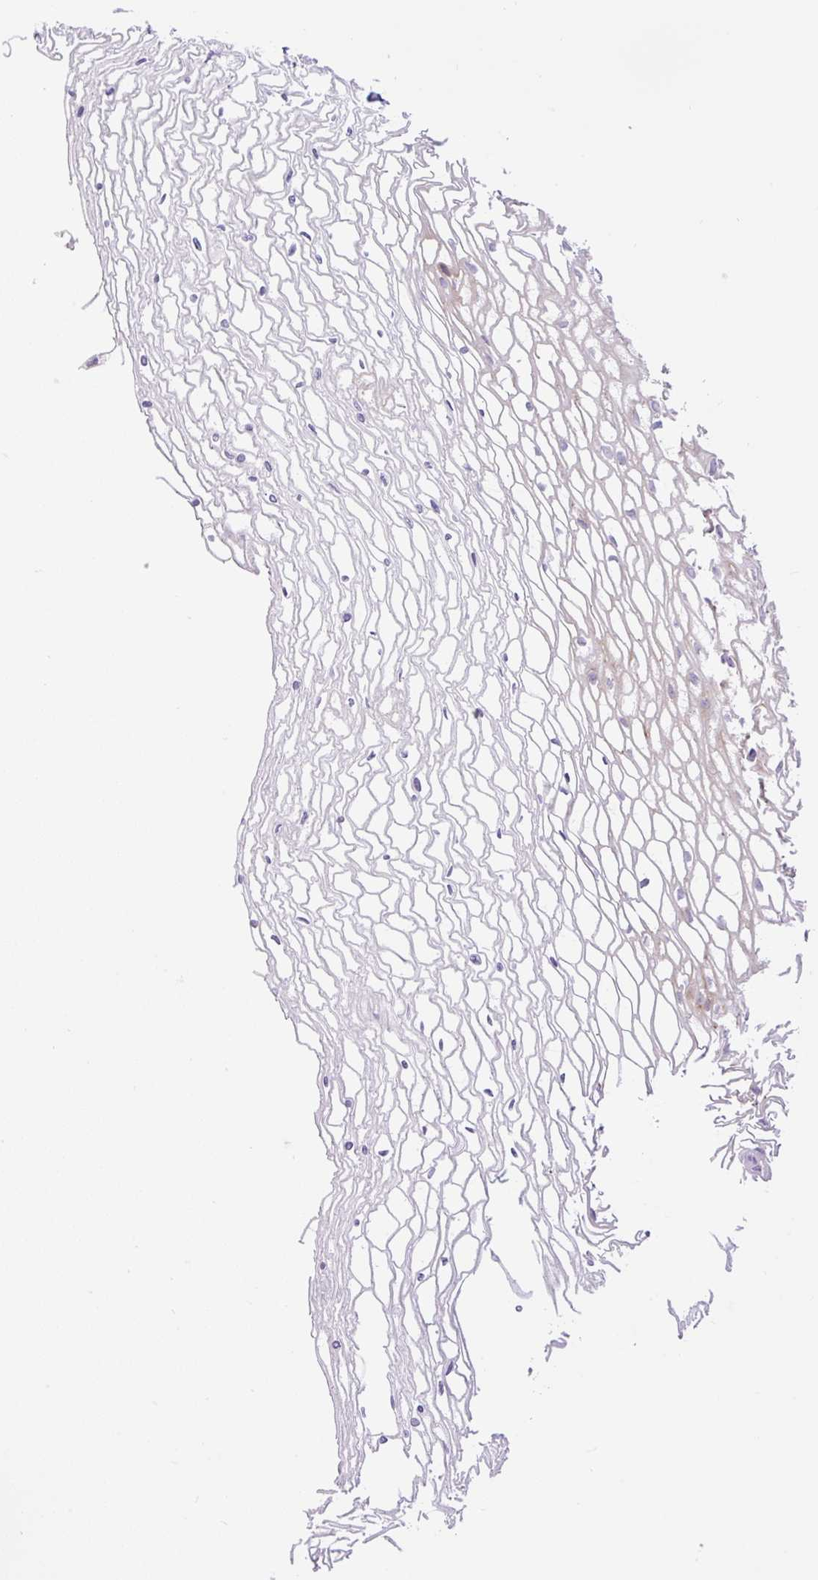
{"staining": {"intensity": "moderate", "quantity": ">75%", "location": "cytoplasmic/membranous"}, "tissue": "cervix", "cell_type": "Glandular cells", "image_type": "normal", "snomed": [{"axis": "morphology", "description": "Normal tissue, NOS"}, {"axis": "topography", "description": "Cervix"}], "caption": "IHC of benign cervix shows medium levels of moderate cytoplasmic/membranous staining in about >75% of glandular cells.", "gene": "RAB30", "patient": {"sex": "female", "age": 36}}